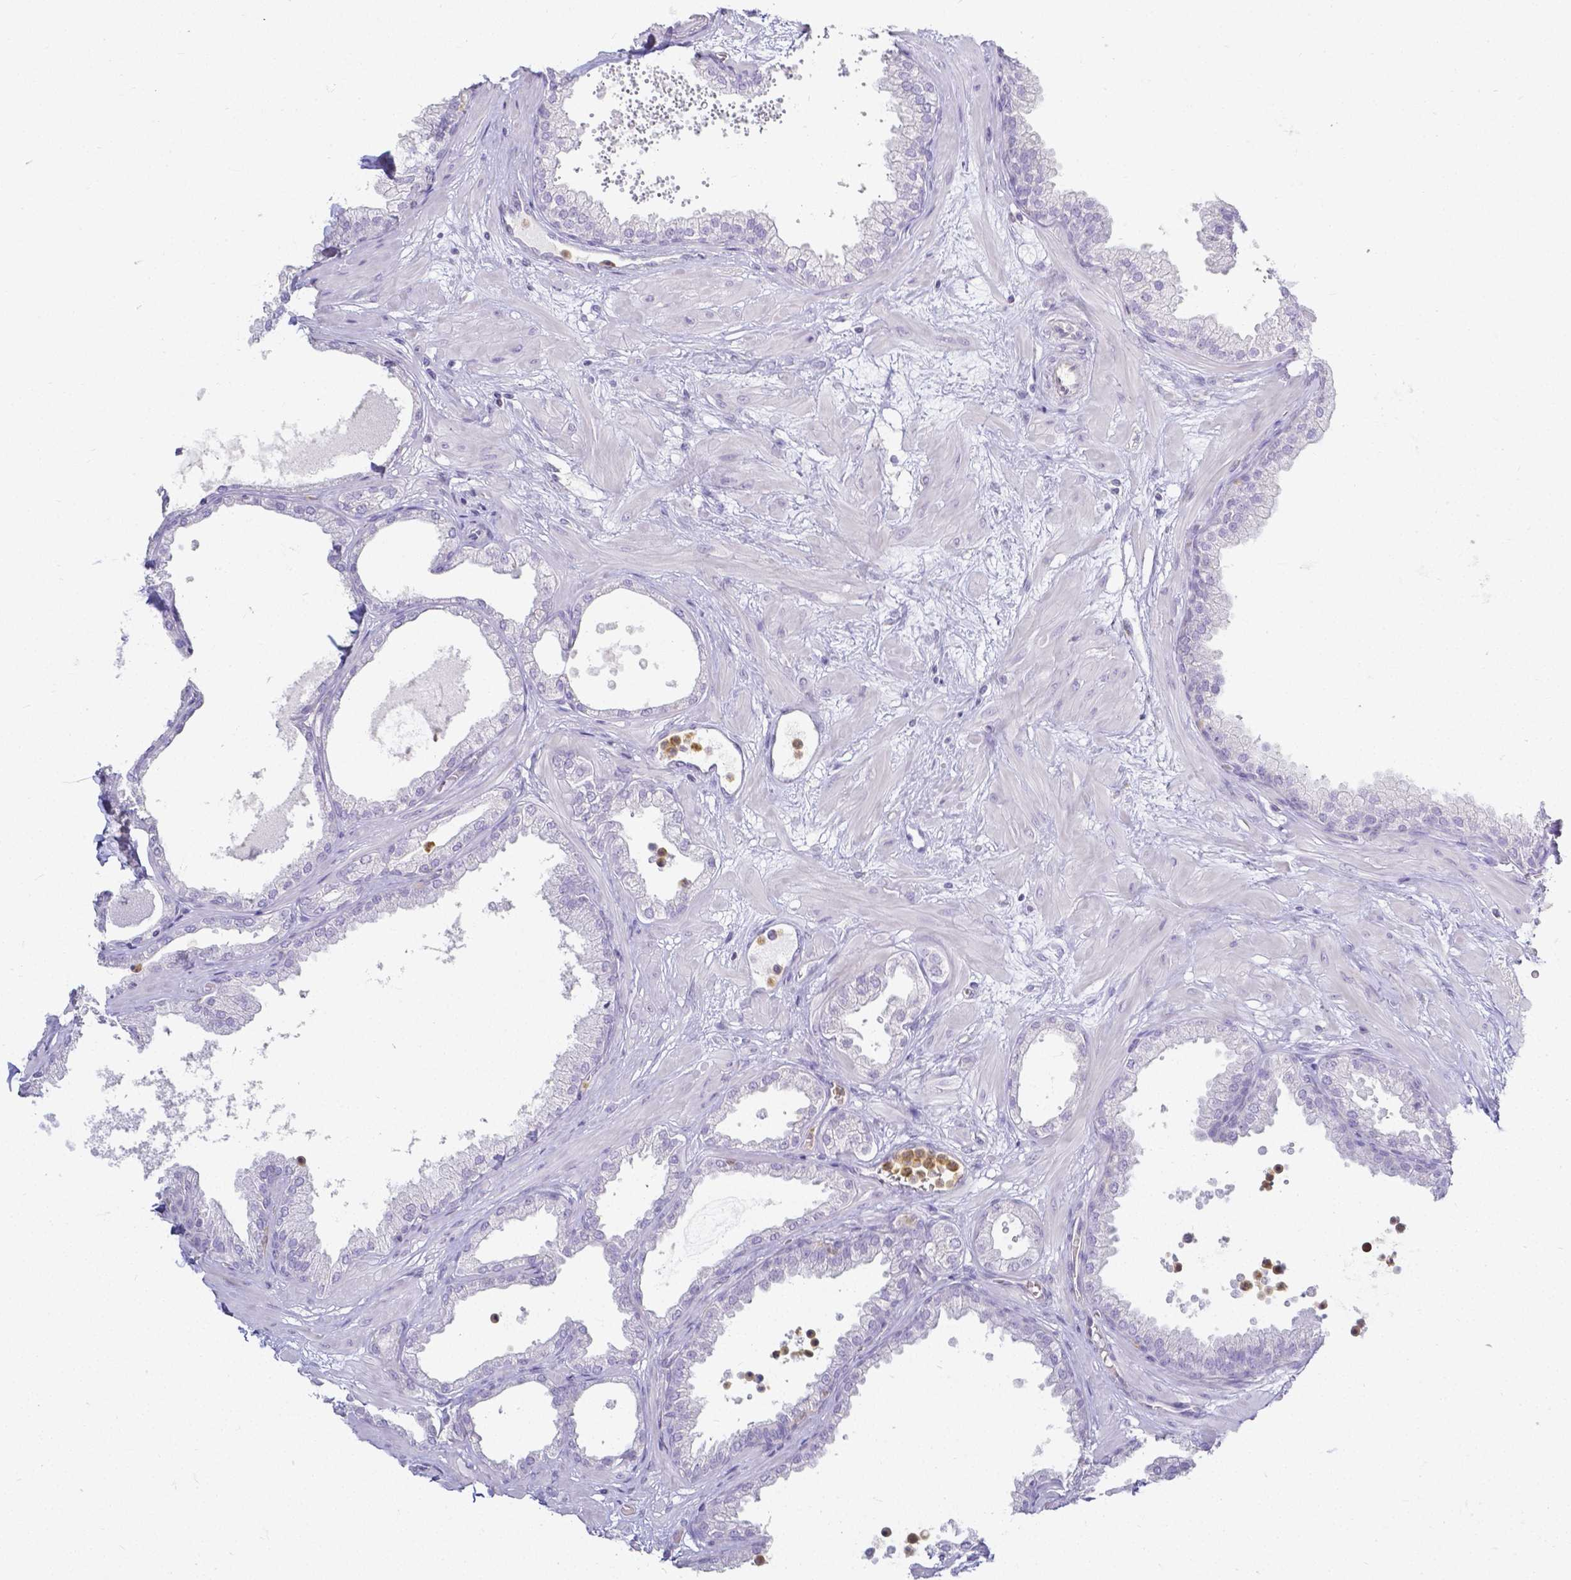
{"staining": {"intensity": "negative", "quantity": "none", "location": "none"}, "tissue": "prostate", "cell_type": "Glandular cells", "image_type": "normal", "snomed": [{"axis": "morphology", "description": "Normal tissue, NOS"}, {"axis": "topography", "description": "Prostate"}], "caption": "Immunohistochemistry (IHC) of normal prostate demonstrates no expression in glandular cells. Nuclei are stained in blue.", "gene": "KCNH1", "patient": {"sex": "male", "age": 37}}